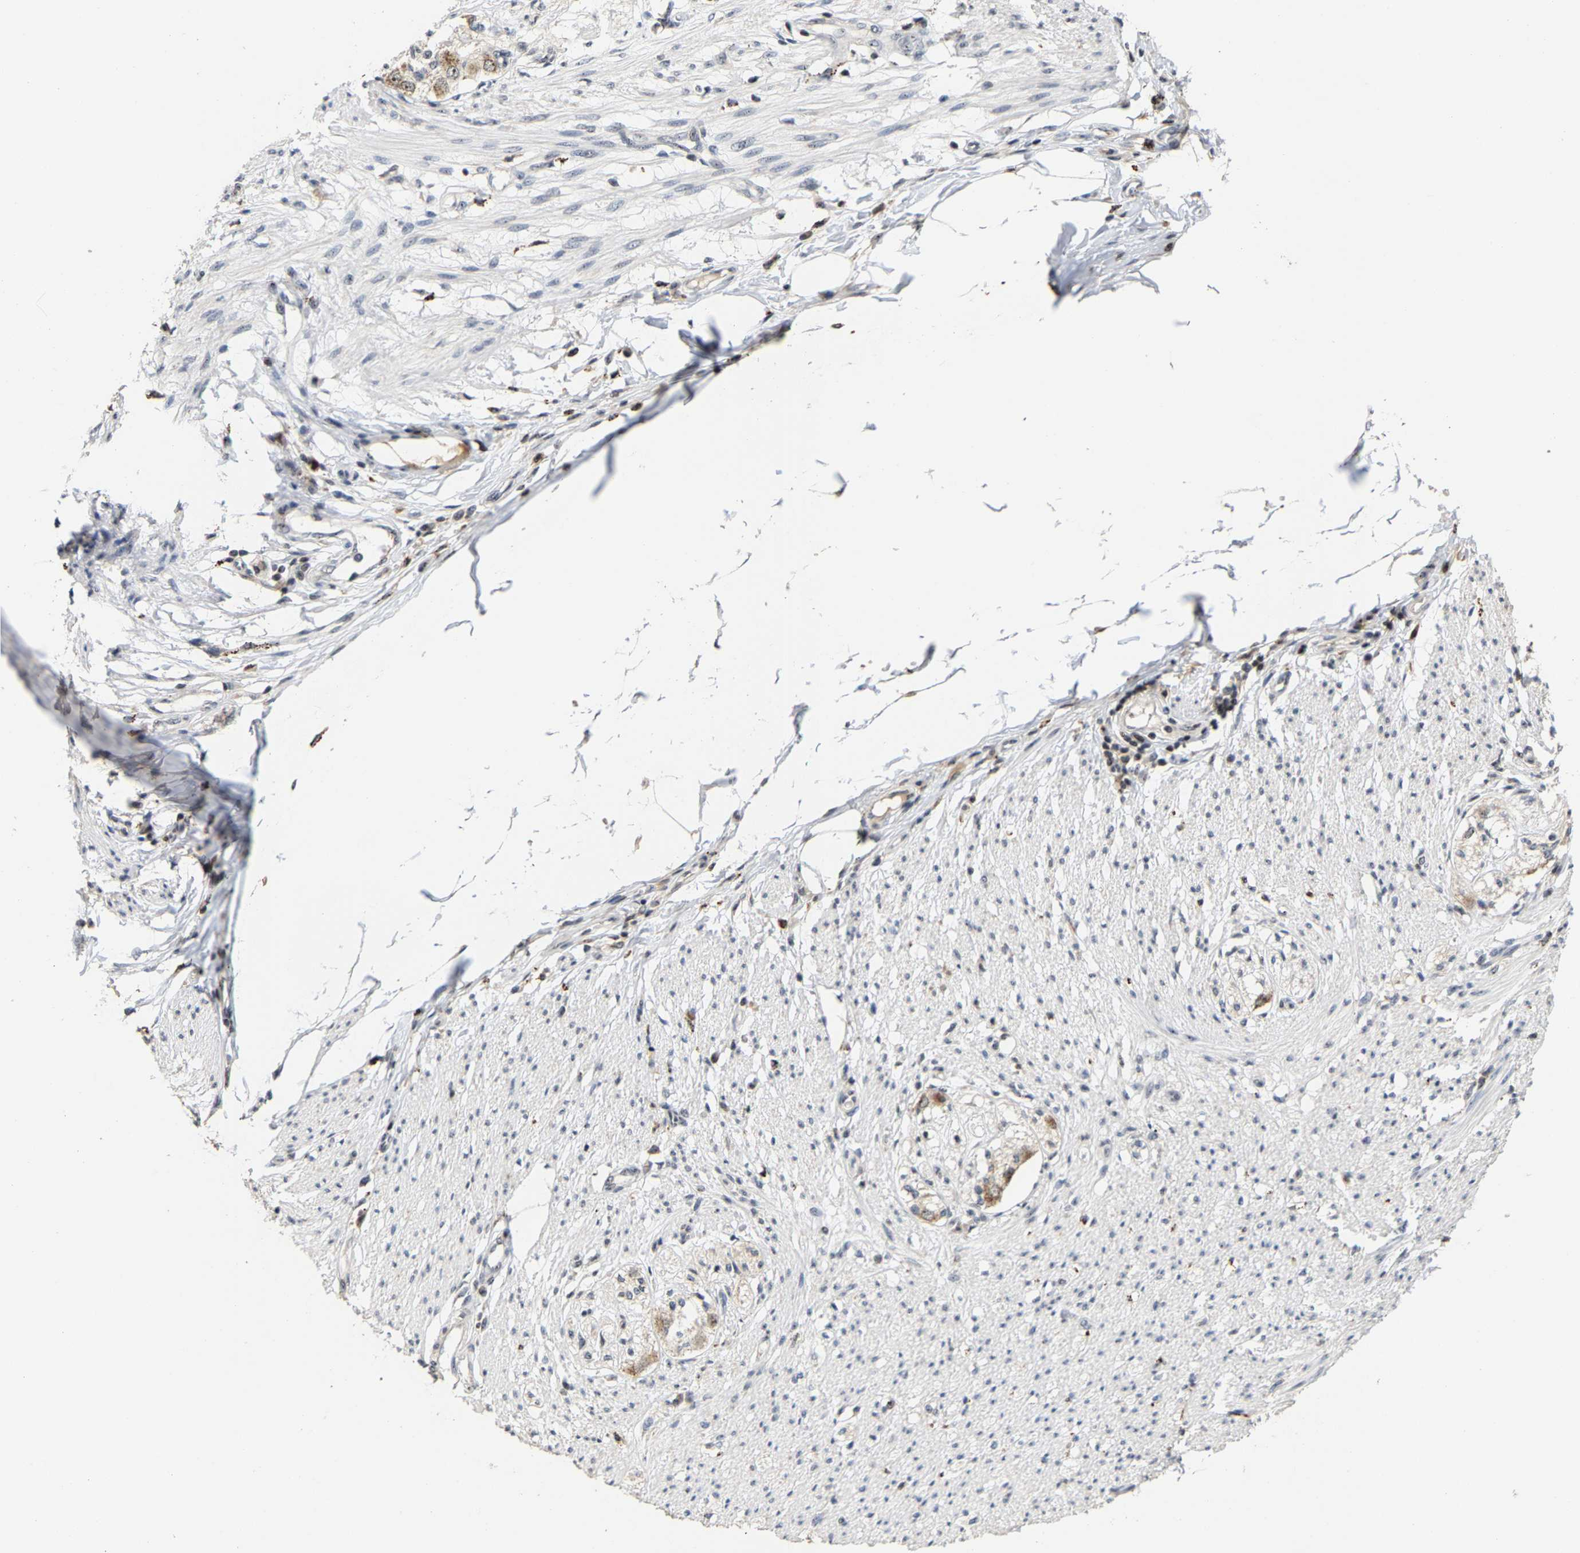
{"staining": {"intensity": "weak", "quantity": "25%-75%", "location": "nuclear"}, "tissue": "smooth muscle", "cell_type": "Smooth muscle cells", "image_type": "normal", "snomed": [{"axis": "morphology", "description": "Normal tissue, NOS"}, {"axis": "morphology", "description": "Adenocarcinoma, NOS"}, {"axis": "topography", "description": "Colon"}, {"axis": "topography", "description": "Peripheral nerve tissue"}], "caption": "This is a histology image of immunohistochemistry (IHC) staining of normal smooth muscle, which shows weak positivity in the nuclear of smooth muscle cells.", "gene": "NOP58", "patient": {"sex": "male", "age": 14}}